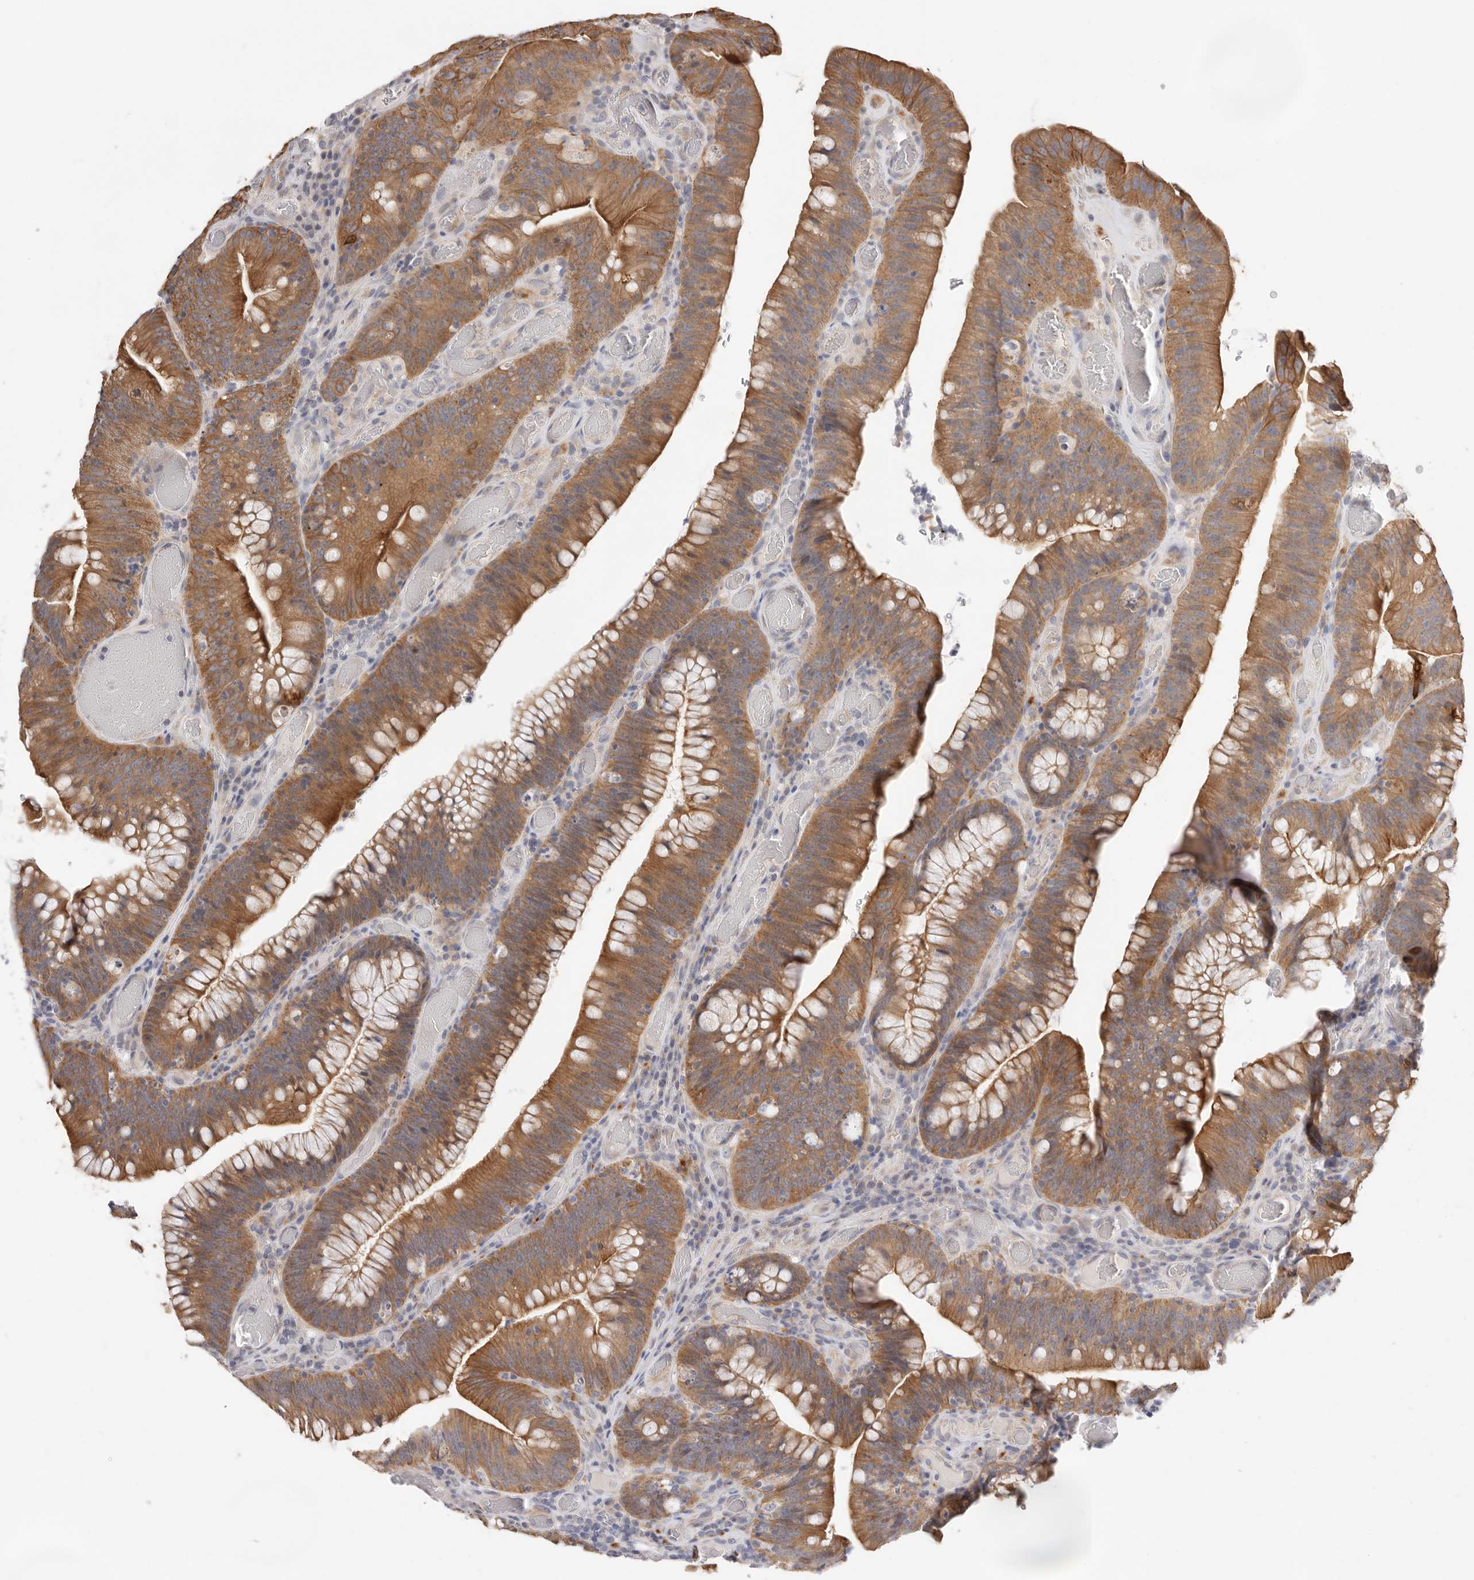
{"staining": {"intensity": "moderate", "quantity": ">75%", "location": "cytoplasmic/membranous"}, "tissue": "colorectal cancer", "cell_type": "Tumor cells", "image_type": "cancer", "snomed": [{"axis": "morphology", "description": "Normal tissue, NOS"}, {"axis": "topography", "description": "Colon"}], "caption": "The histopathology image demonstrates staining of colorectal cancer, revealing moderate cytoplasmic/membranous protein staining (brown color) within tumor cells. The protein of interest is shown in brown color, while the nuclei are stained blue.", "gene": "USH1C", "patient": {"sex": "female", "age": 82}}